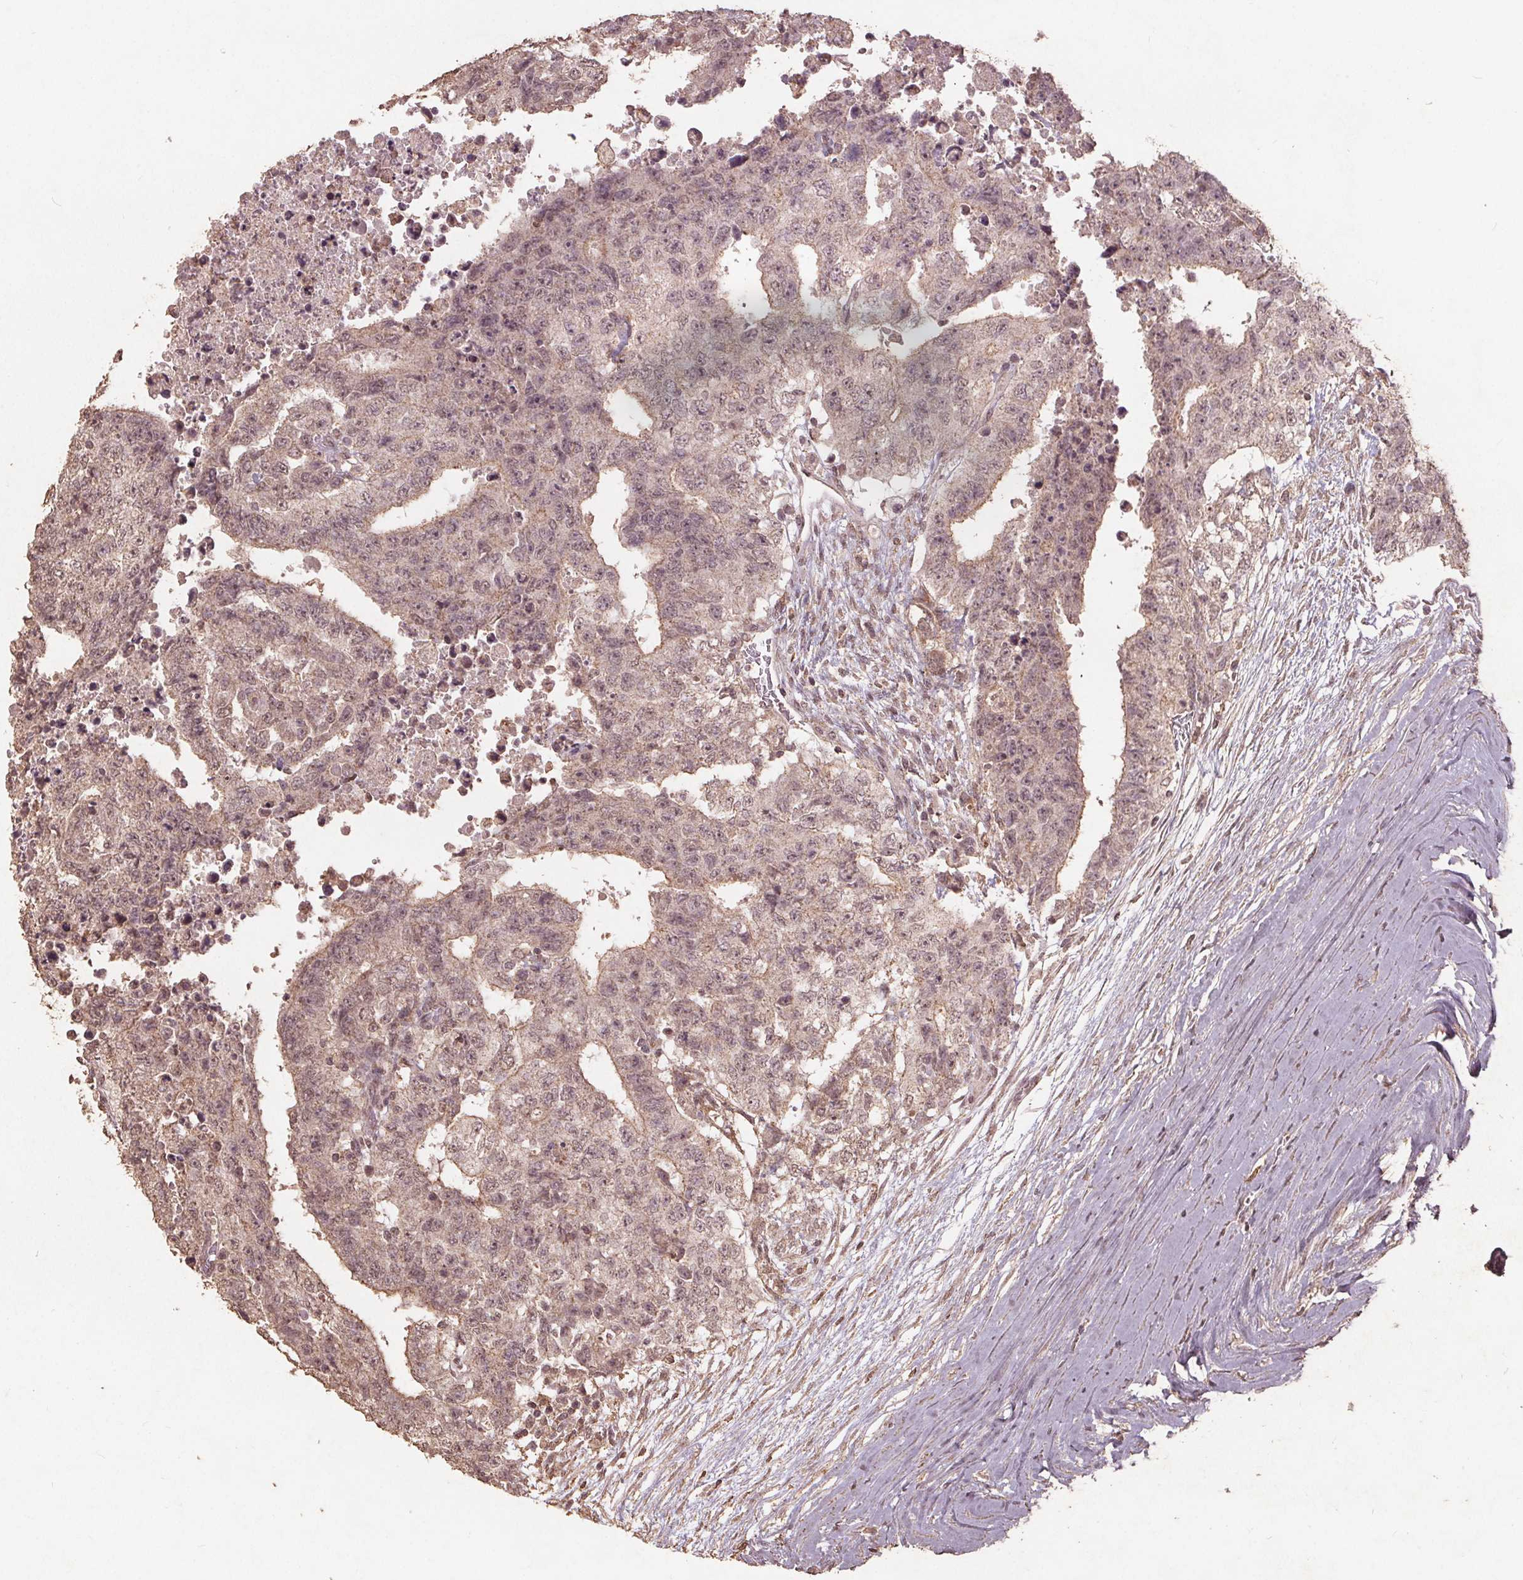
{"staining": {"intensity": "weak", "quantity": "25%-75%", "location": "cytoplasmic/membranous,nuclear"}, "tissue": "testis cancer", "cell_type": "Tumor cells", "image_type": "cancer", "snomed": [{"axis": "morphology", "description": "Carcinoma, Embryonal, NOS"}, {"axis": "topography", "description": "Testis"}], "caption": "Testis embryonal carcinoma stained with DAB immunohistochemistry exhibits low levels of weak cytoplasmic/membranous and nuclear positivity in approximately 25%-75% of tumor cells.", "gene": "DSG3", "patient": {"sex": "male", "age": 24}}